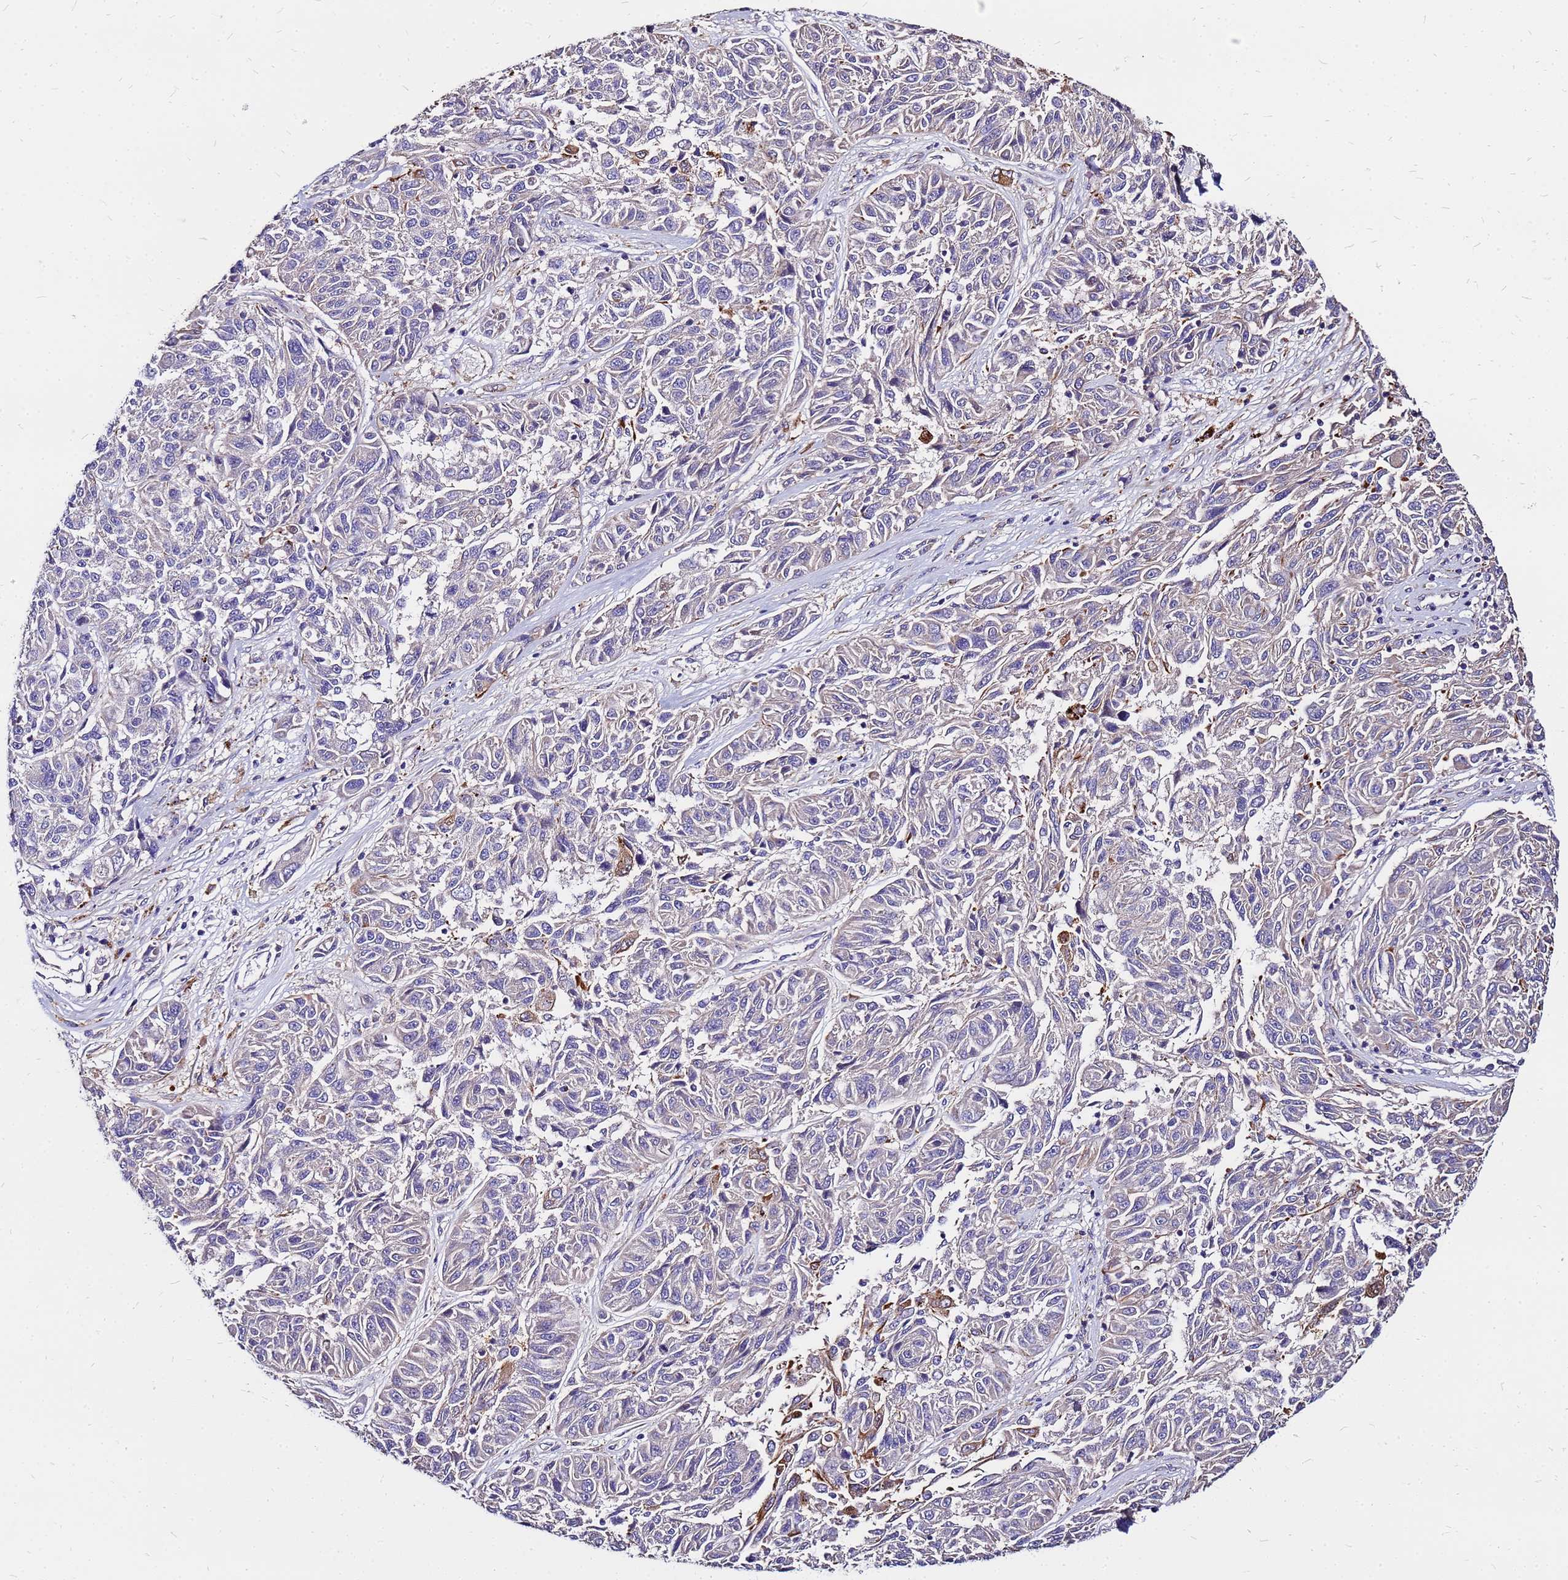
{"staining": {"intensity": "negative", "quantity": "none", "location": "none"}, "tissue": "melanoma", "cell_type": "Tumor cells", "image_type": "cancer", "snomed": [{"axis": "morphology", "description": "Malignant melanoma, NOS"}, {"axis": "topography", "description": "Skin"}], "caption": "Immunohistochemistry (IHC) micrograph of melanoma stained for a protein (brown), which demonstrates no positivity in tumor cells.", "gene": "ARHGEF5", "patient": {"sex": "male", "age": 53}}